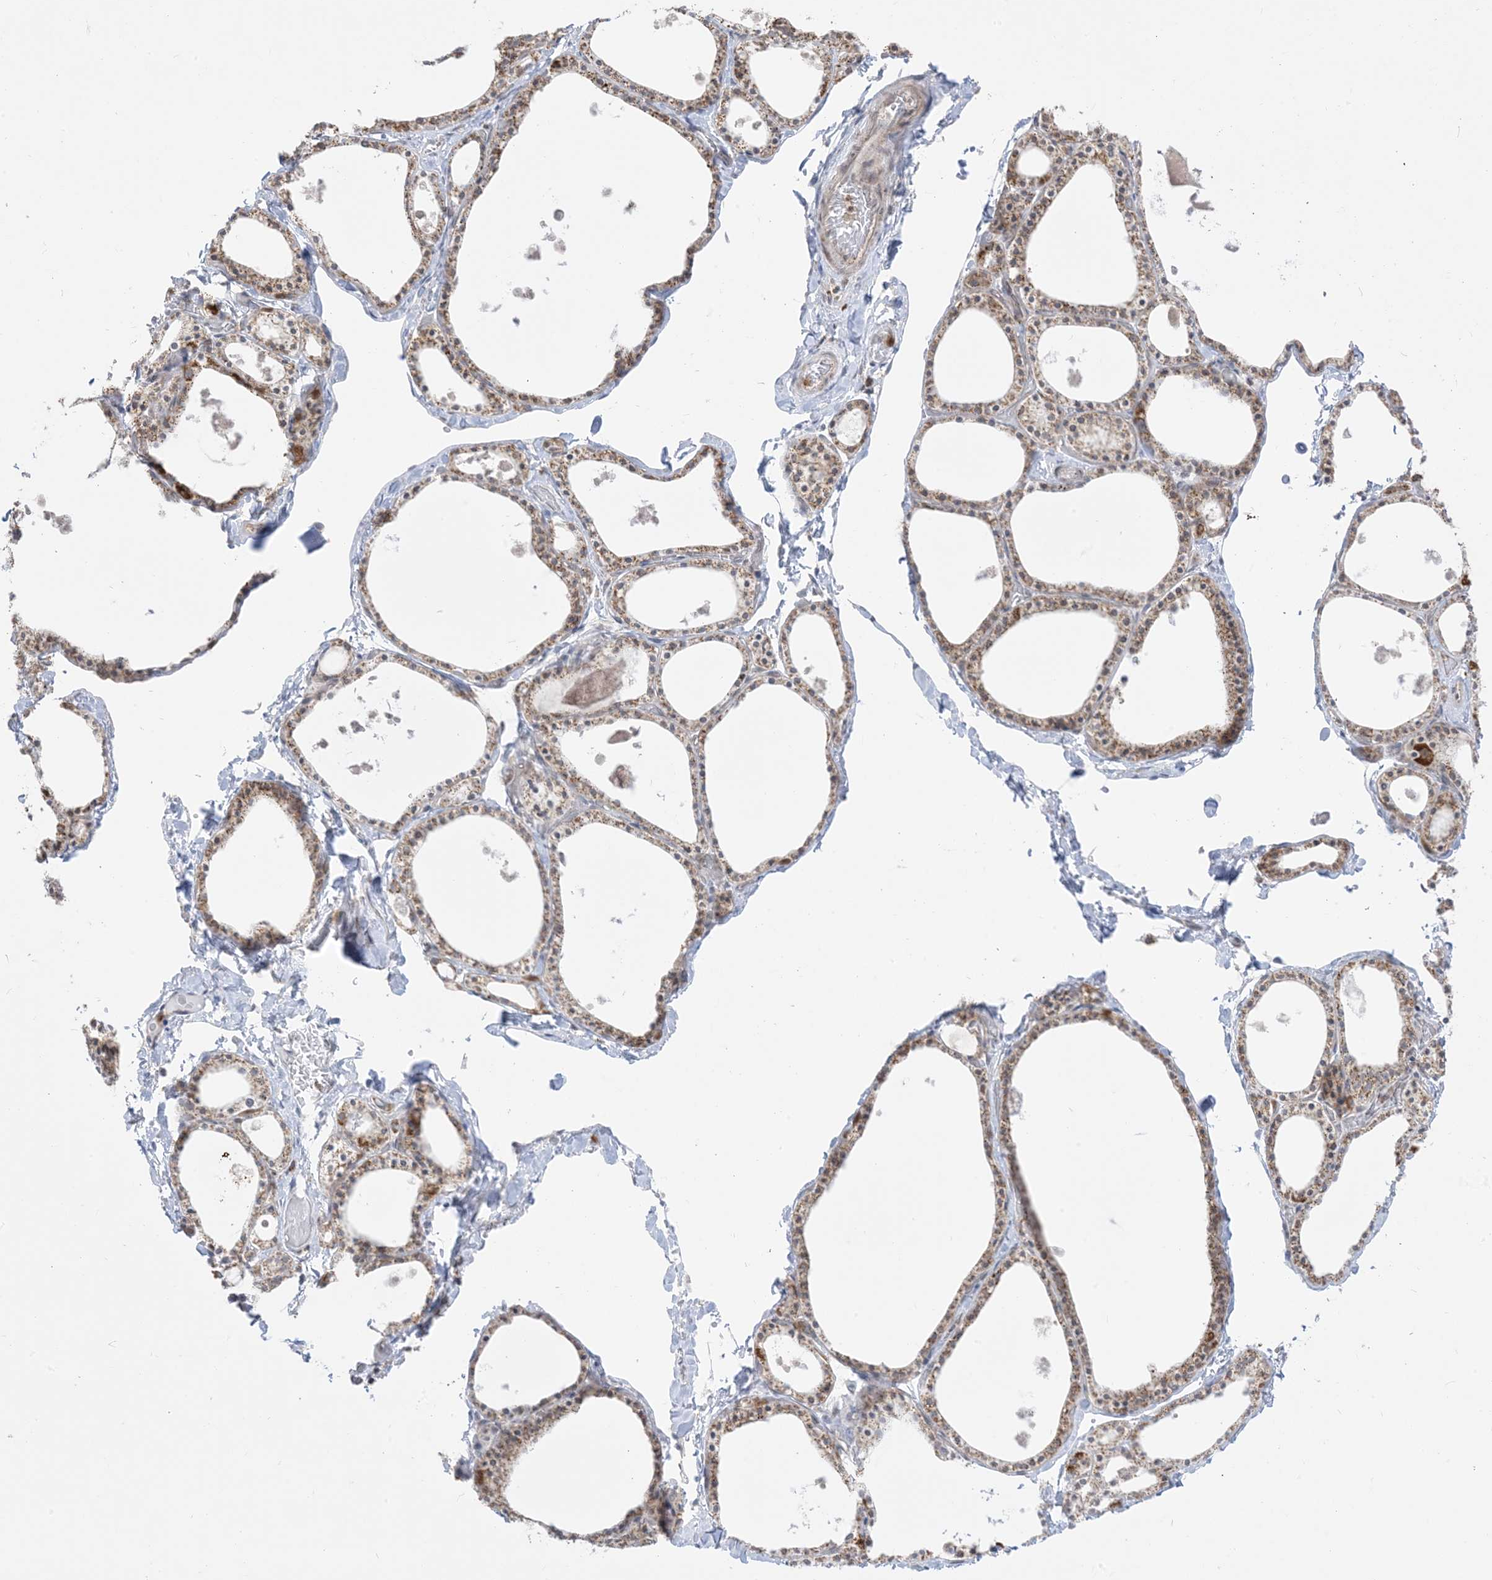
{"staining": {"intensity": "moderate", "quantity": ">75%", "location": "cytoplasmic/membranous"}, "tissue": "thyroid gland", "cell_type": "Glandular cells", "image_type": "normal", "snomed": [{"axis": "morphology", "description": "Normal tissue, NOS"}, {"axis": "topography", "description": "Thyroid gland"}], "caption": "Immunohistochemical staining of benign human thyroid gland reveals >75% levels of moderate cytoplasmic/membranous protein expression in approximately >75% of glandular cells. Ihc stains the protein in brown and the nuclei are stained blue.", "gene": "KANSL3", "patient": {"sex": "male", "age": 56}}